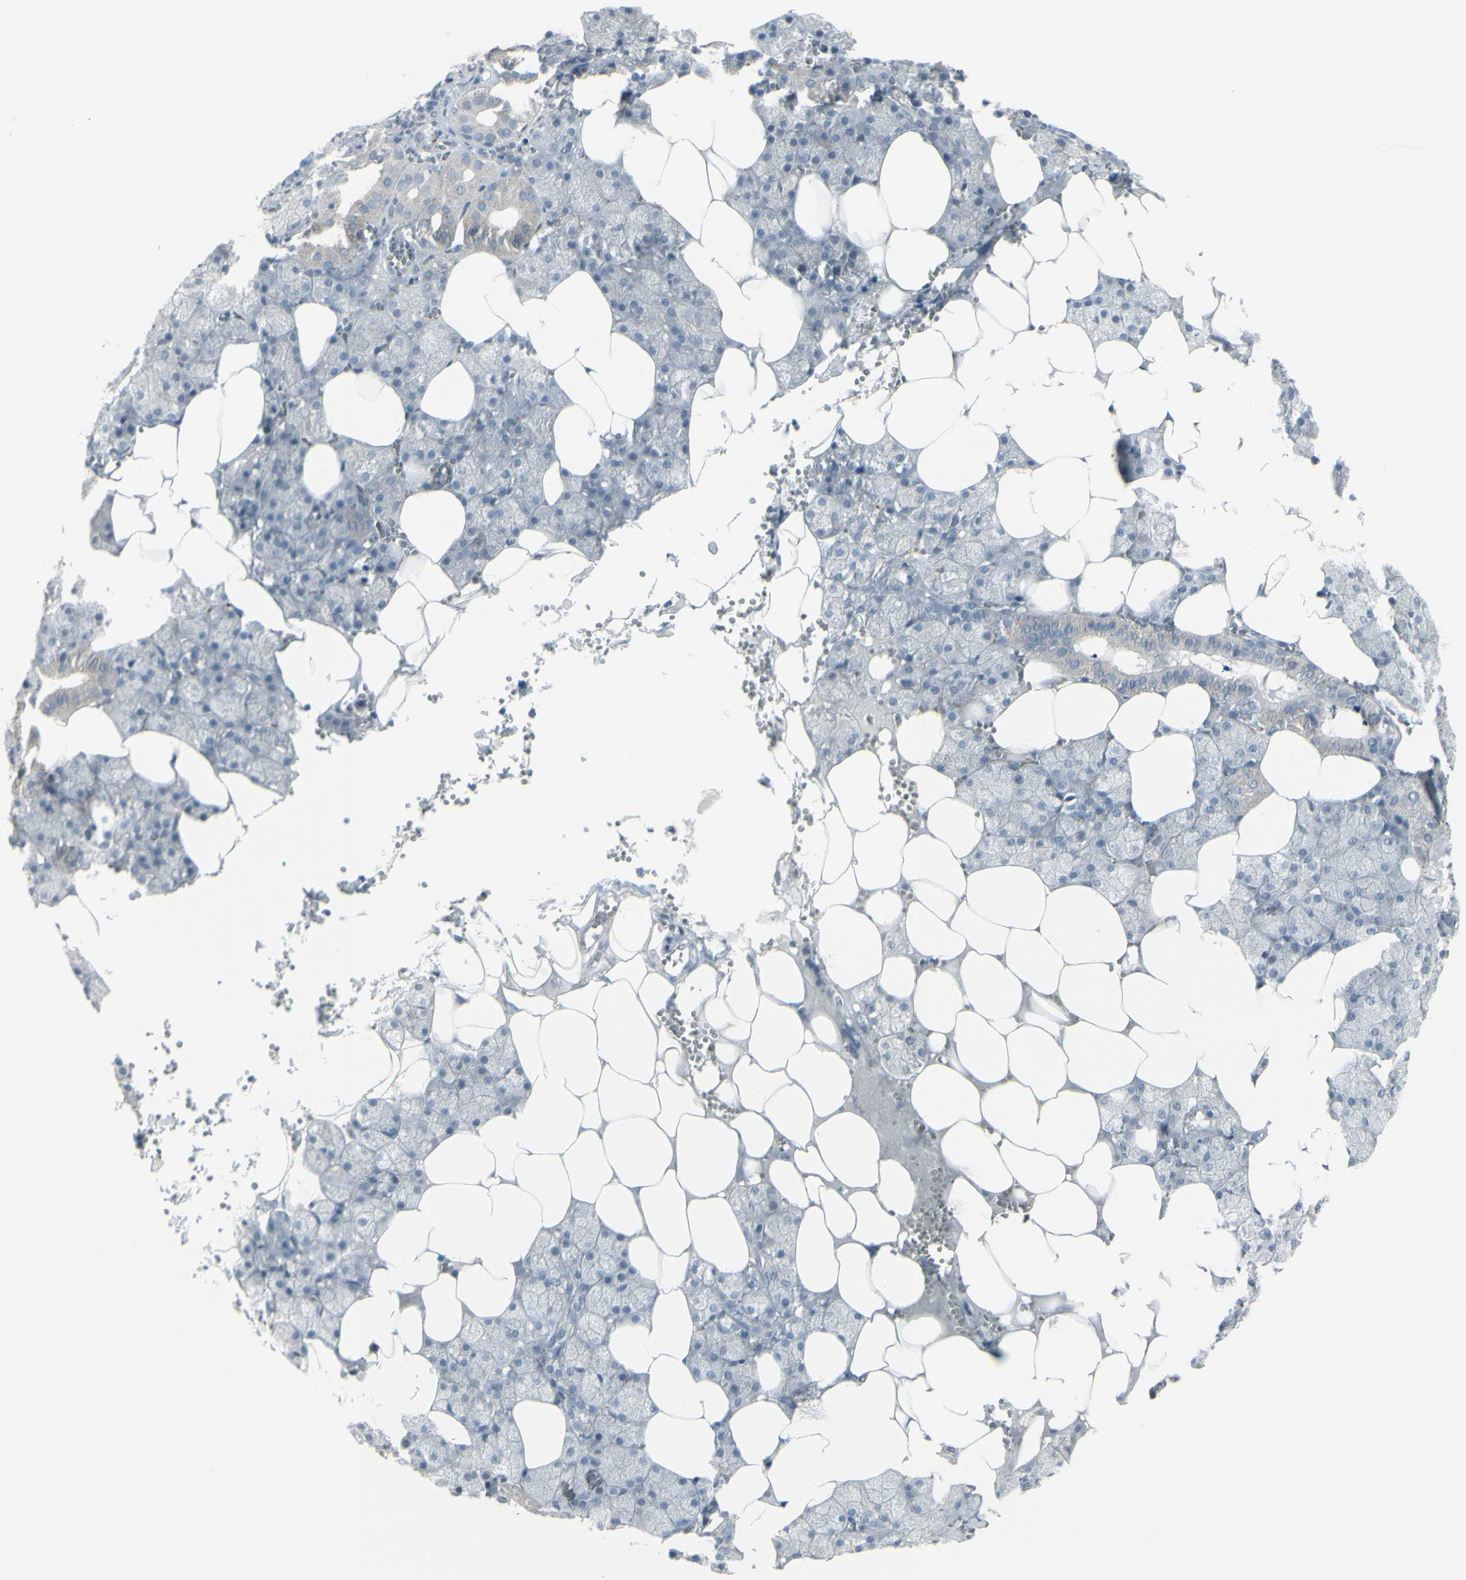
{"staining": {"intensity": "negative", "quantity": "none", "location": "none"}, "tissue": "salivary gland", "cell_type": "Glandular cells", "image_type": "normal", "snomed": [{"axis": "morphology", "description": "Normal tissue, NOS"}, {"axis": "topography", "description": "Salivary gland"}], "caption": "DAB immunohistochemical staining of benign salivary gland exhibits no significant positivity in glandular cells. (DAB (3,3'-diaminobenzidine) immunohistochemistry (IHC) visualized using brightfield microscopy, high magnification).", "gene": "RAB3A", "patient": {"sex": "male", "age": 62}}